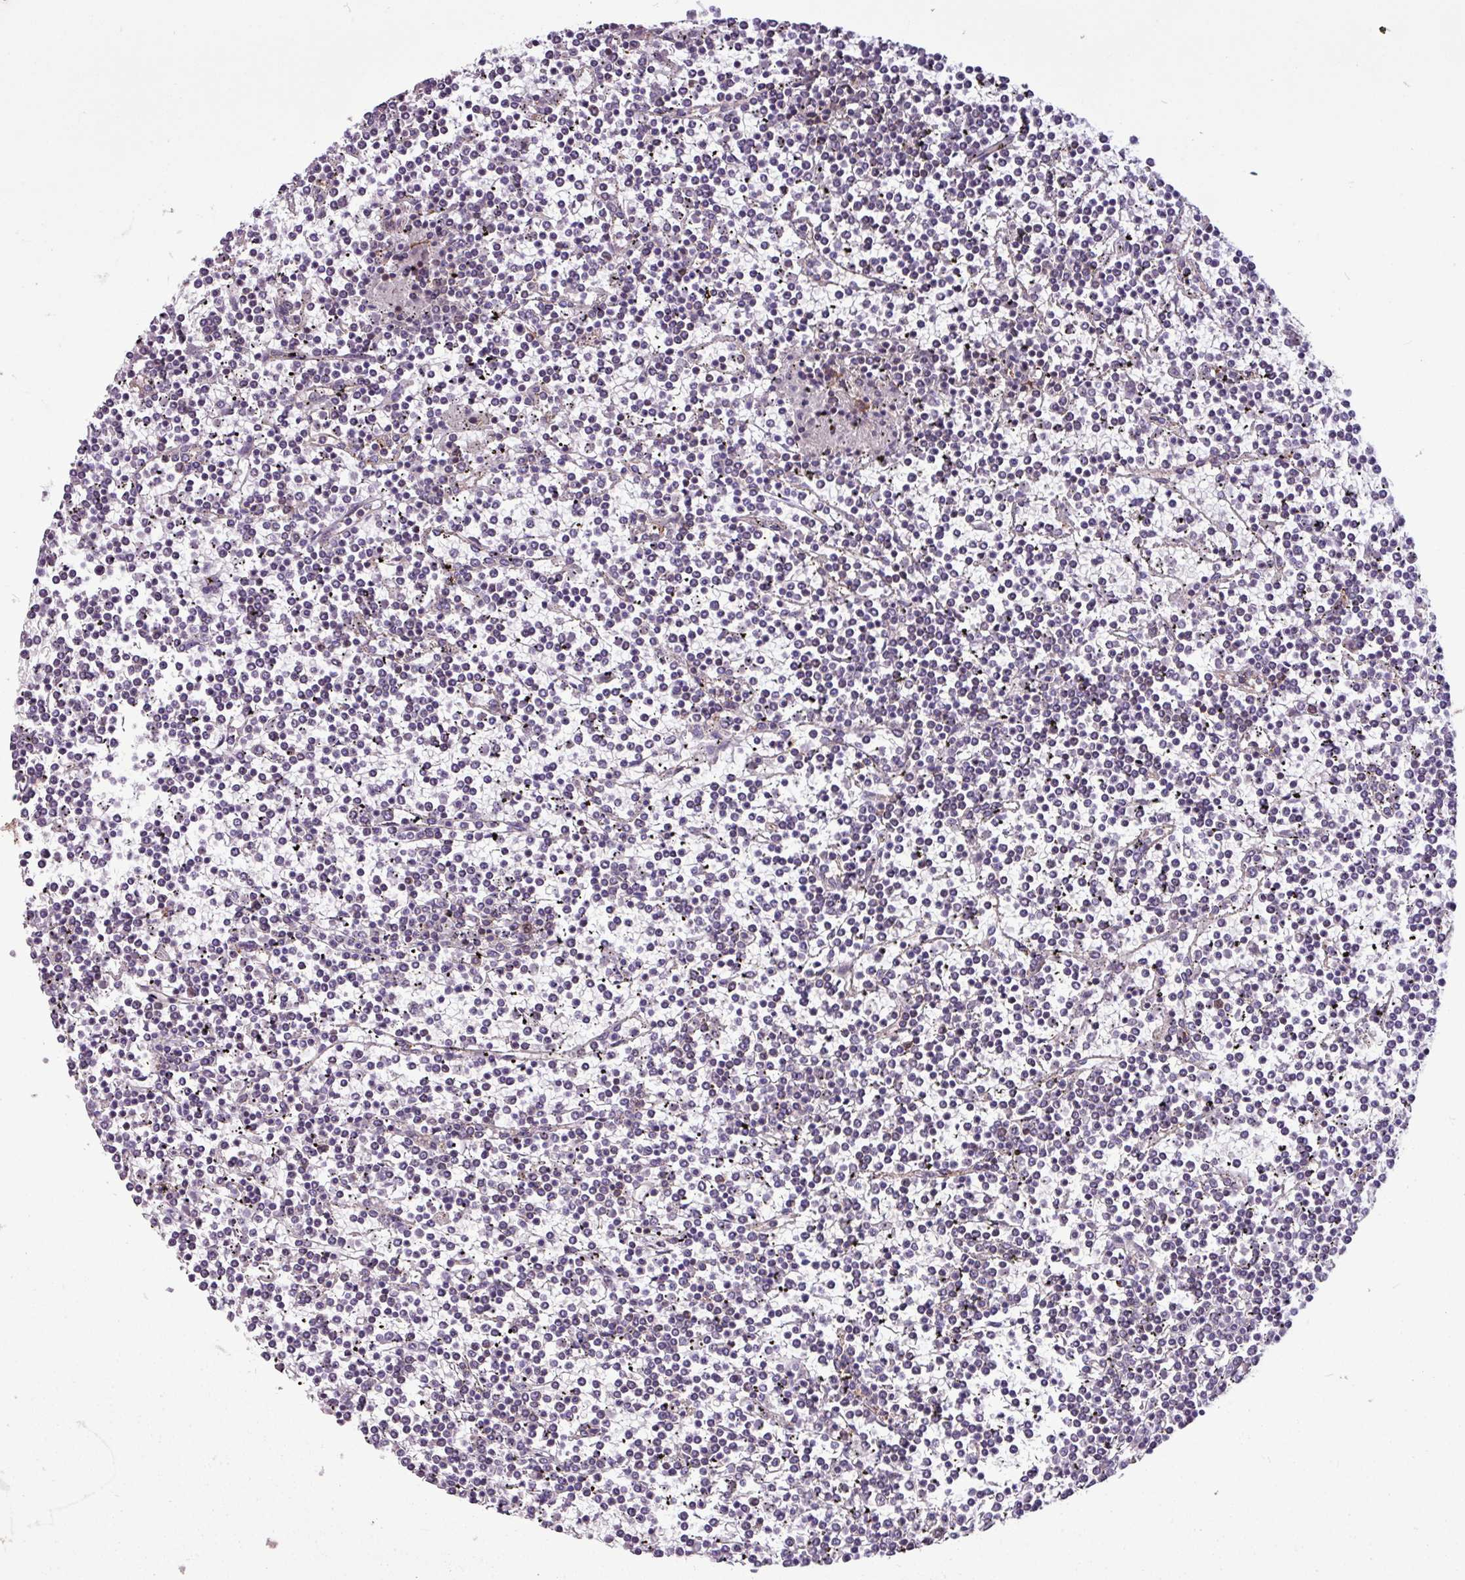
{"staining": {"intensity": "negative", "quantity": "none", "location": "none"}, "tissue": "lymphoma", "cell_type": "Tumor cells", "image_type": "cancer", "snomed": [{"axis": "morphology", "description": "Malignant lymphoma, non-Hodgkin's type, Low grade"}, {"axis": "topography", "description": "Spleen"}], "caption": "A histopathology image of human lymphoma is negative for staining in tumor cells.", "gene": "MROH2A", "patient": {"sex": "female", "age": 19}}